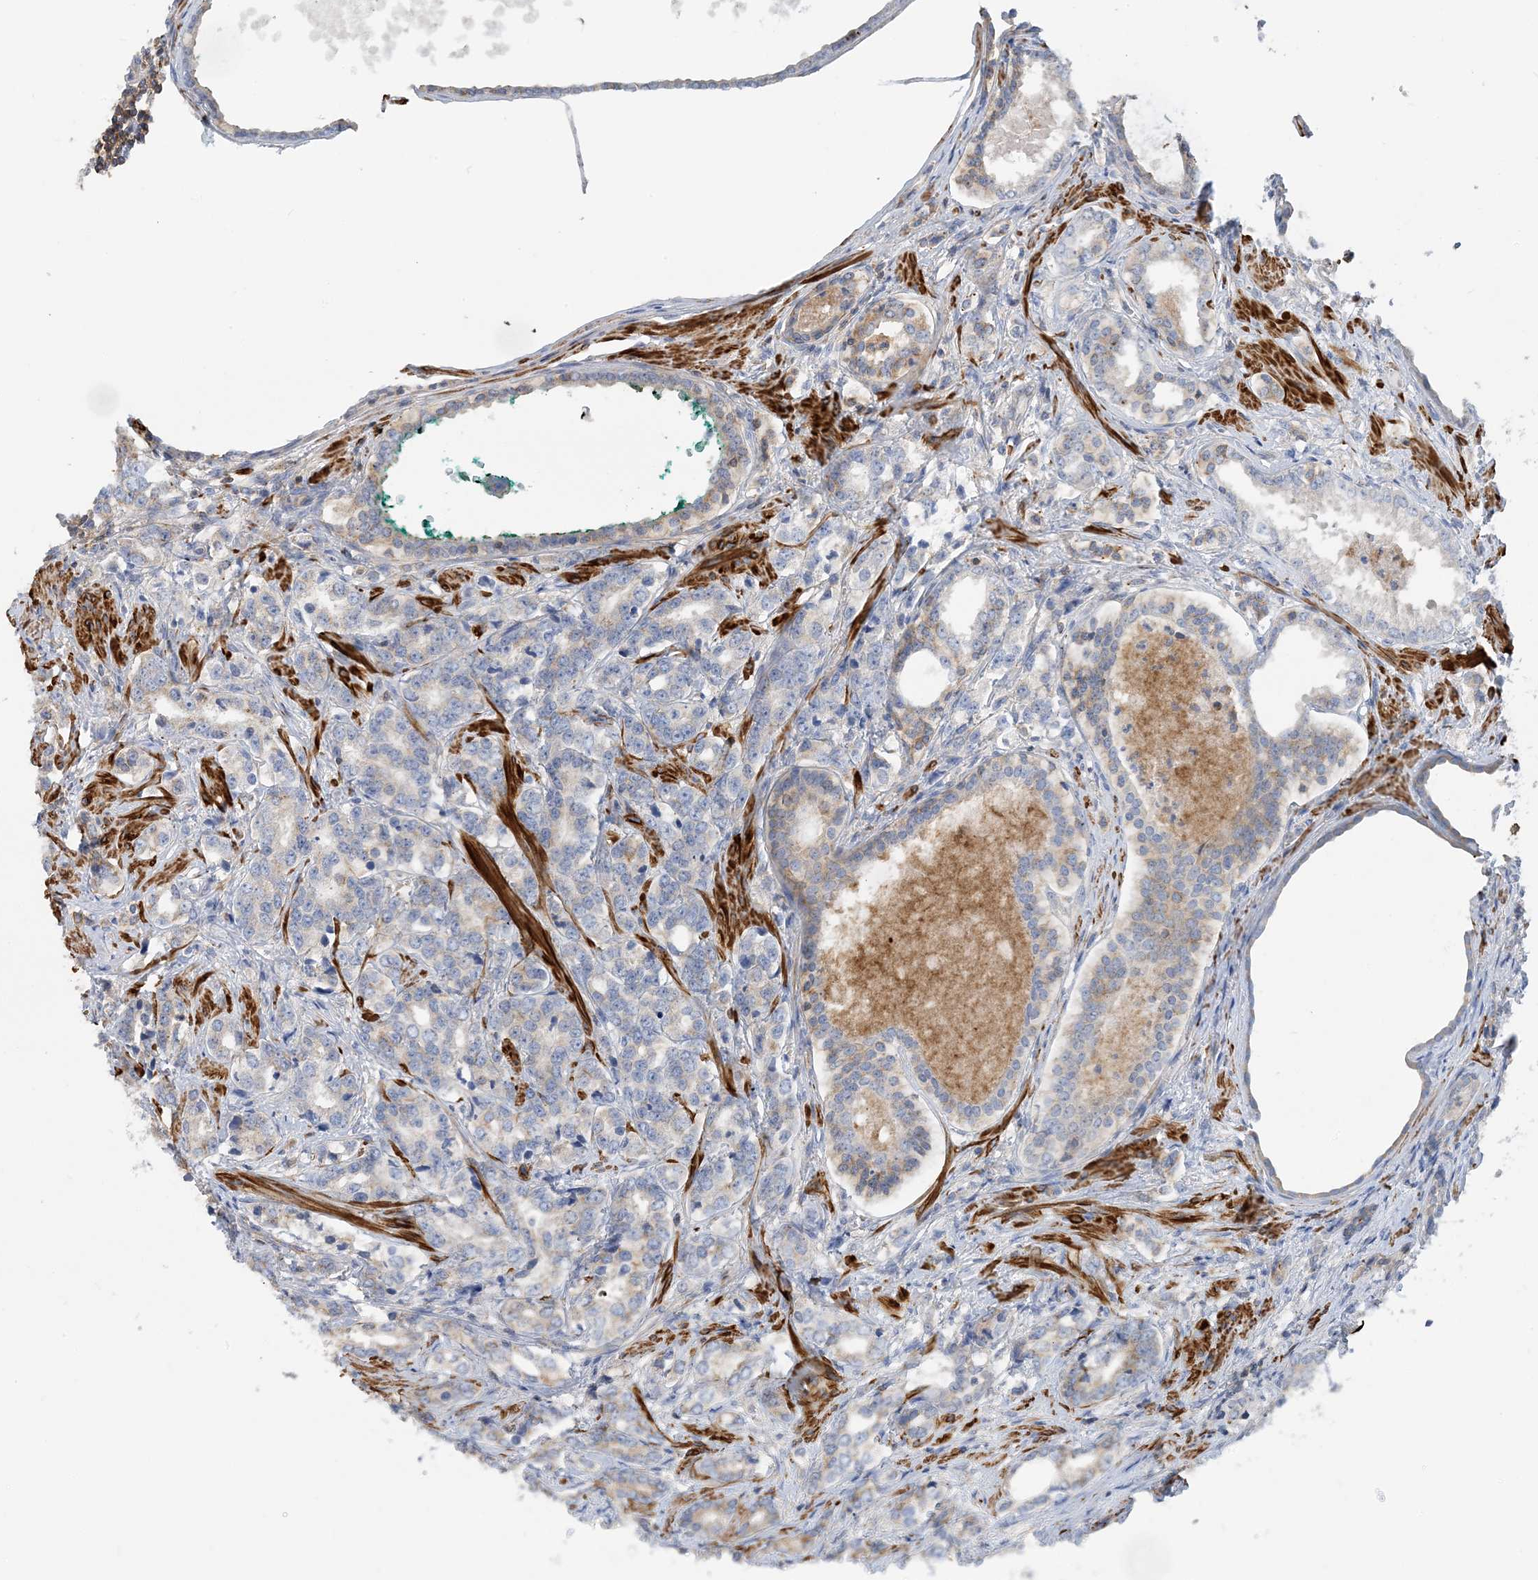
{"staining": {"intensity": "moderate", "quantity": "25%-75%", "location": "cytoplasmic/membranous"}, "tissue": "prostate cancer", "cell_type": "Tumor cells", "image_type": "cancer", "snomed": [{"axis": "morphology", "description": "Adenocarcinoma, High grade"}, {"axis": "topography", "description": "Prostate"}], "caption": "DAB (3,3'-diaminobenzidine) immunohistochemical staining of adenocarcinoma (high-grade) (prostate) demonstrates moderate cytoplasmic/membranous protein expression in approximately 25%-75% of tumor cells. (Stains: DAB in brown, nuclei in blue, Microscopy: brightfield microscopy at high magnification).", "gene": "CALHM5", "patient": {"sex": "male", "age": 62}}